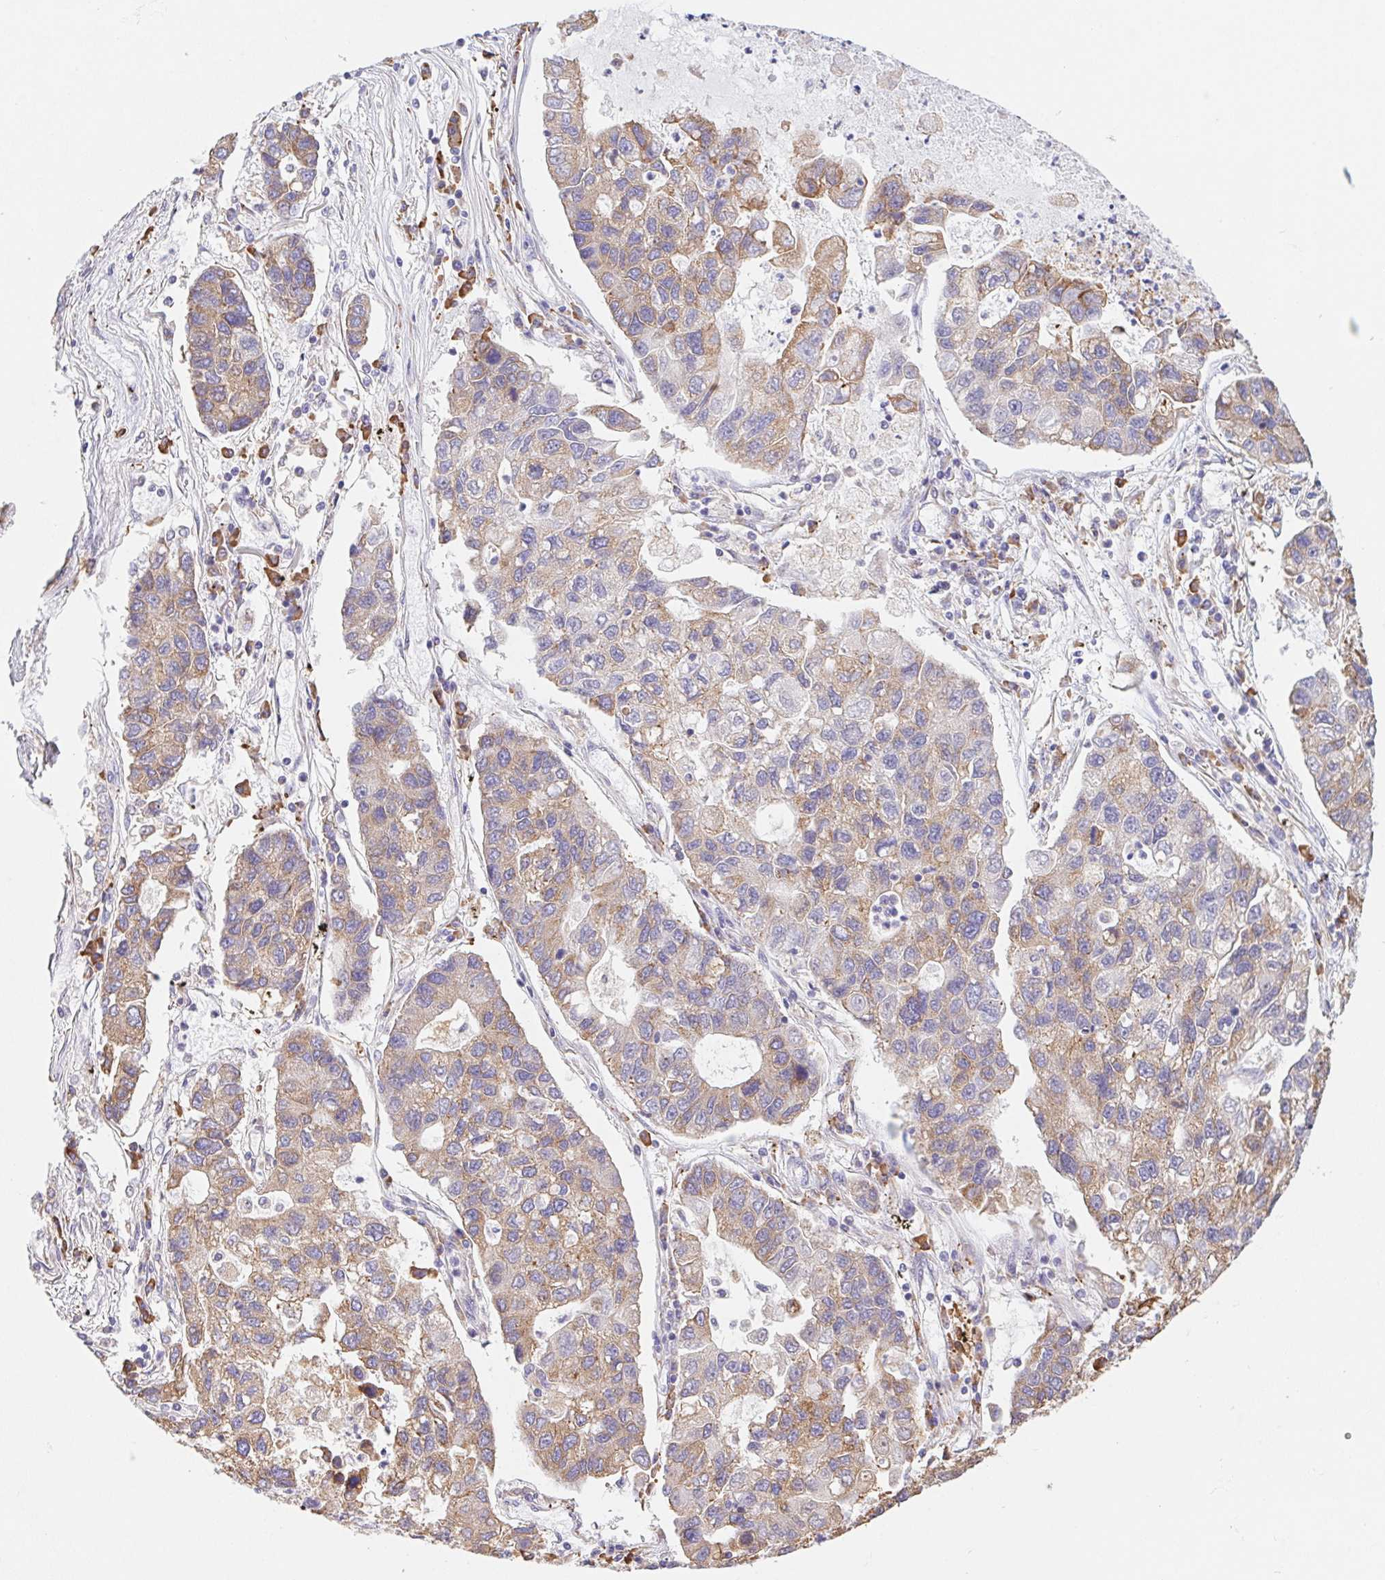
{"staining": {"intensity": "moderate", "quantity": ">75%", "location": "cytoplasmic/membranous"}, "tissue": "lung cancer", "cell_type": "Tumor cells", "image_type": "cancer", "snomed": [{"axis": "morphology", "description": "Adenocarcinoma, NOS"}, {"axis": "topography", "description": "Bronchus"}, {"axis": "topography", "description": "Lung"}], "caption": "Tumor cells display medium levels of moderate cytoplasmic/membranous staining in approximately >75% of cells in lung cancer (adenocarcinoma). Using DAB (3,3'-diaminobenzidine) (brown) and hematoxylin (blue) stains, captured at high magnification using brightfield microscopy.", "gene": "ADAM8", "patient": {"sex": "female", "age": 51}}